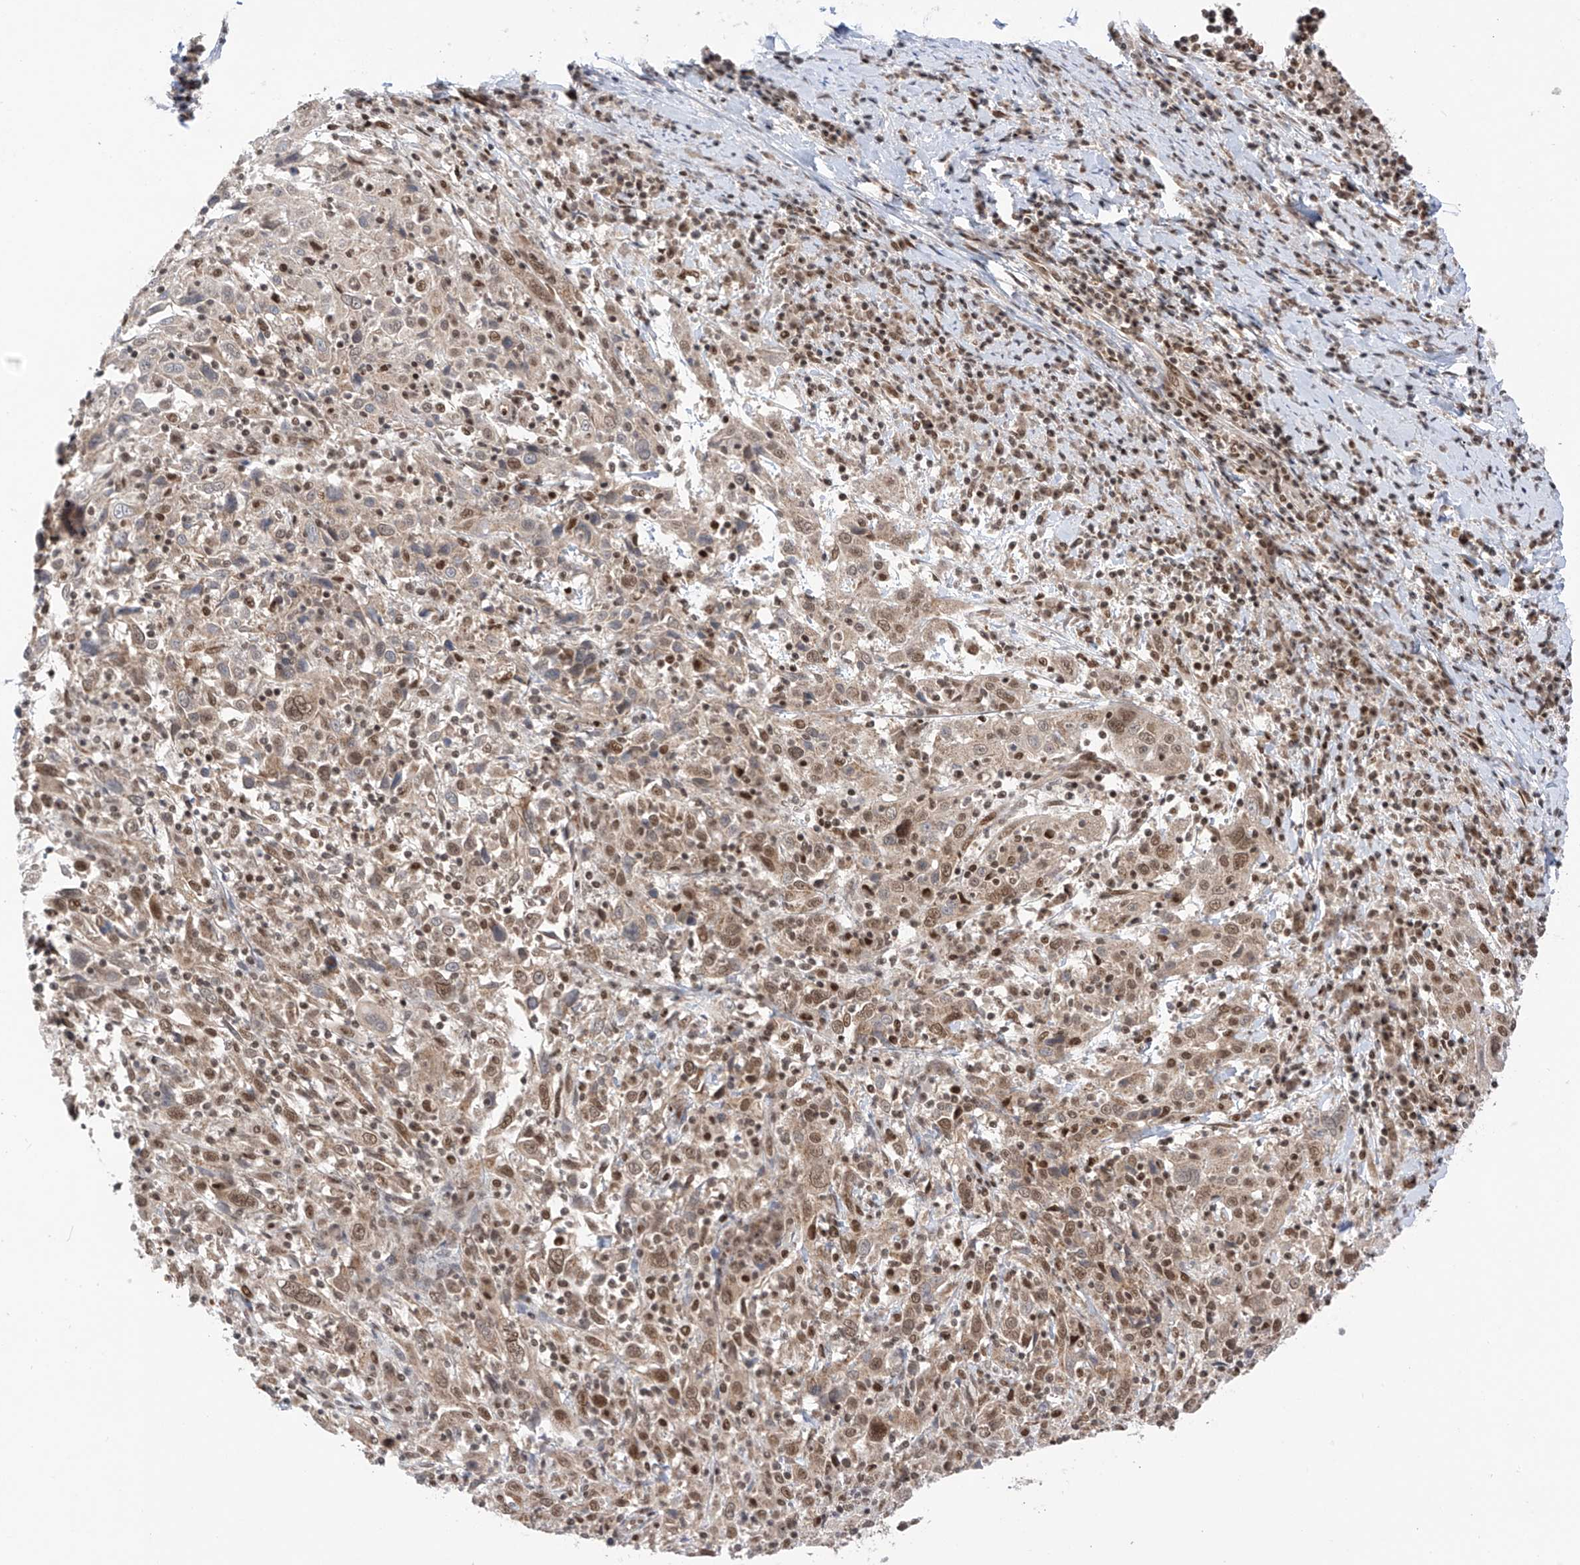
{"staining": {"intensity": "moderate", "quantity": ">75%", "location": "nuclear"}, "tissue": "cervical cancer", "cell_type": "Tumor cells", "image_type": "cancer", "snomed": [{"axis": "morphology", "description": "Squamous cell carcinoma, NOS"}, {"axis": "topography", "description": "Cervix"}], "caption": "Immunohistochemistry (IHC) micrograph of neoplastic tissue: human cervical squamous cell carcinoma stained using immunohistochemistry (IHC) exhibits medium levels of moderate protein expression localized specifically in the nuclear of tumor cells, appearing as a nuclear brown color.", "gene": "AURKAIP1", "patient": {"sex": "female", "age": 46}}